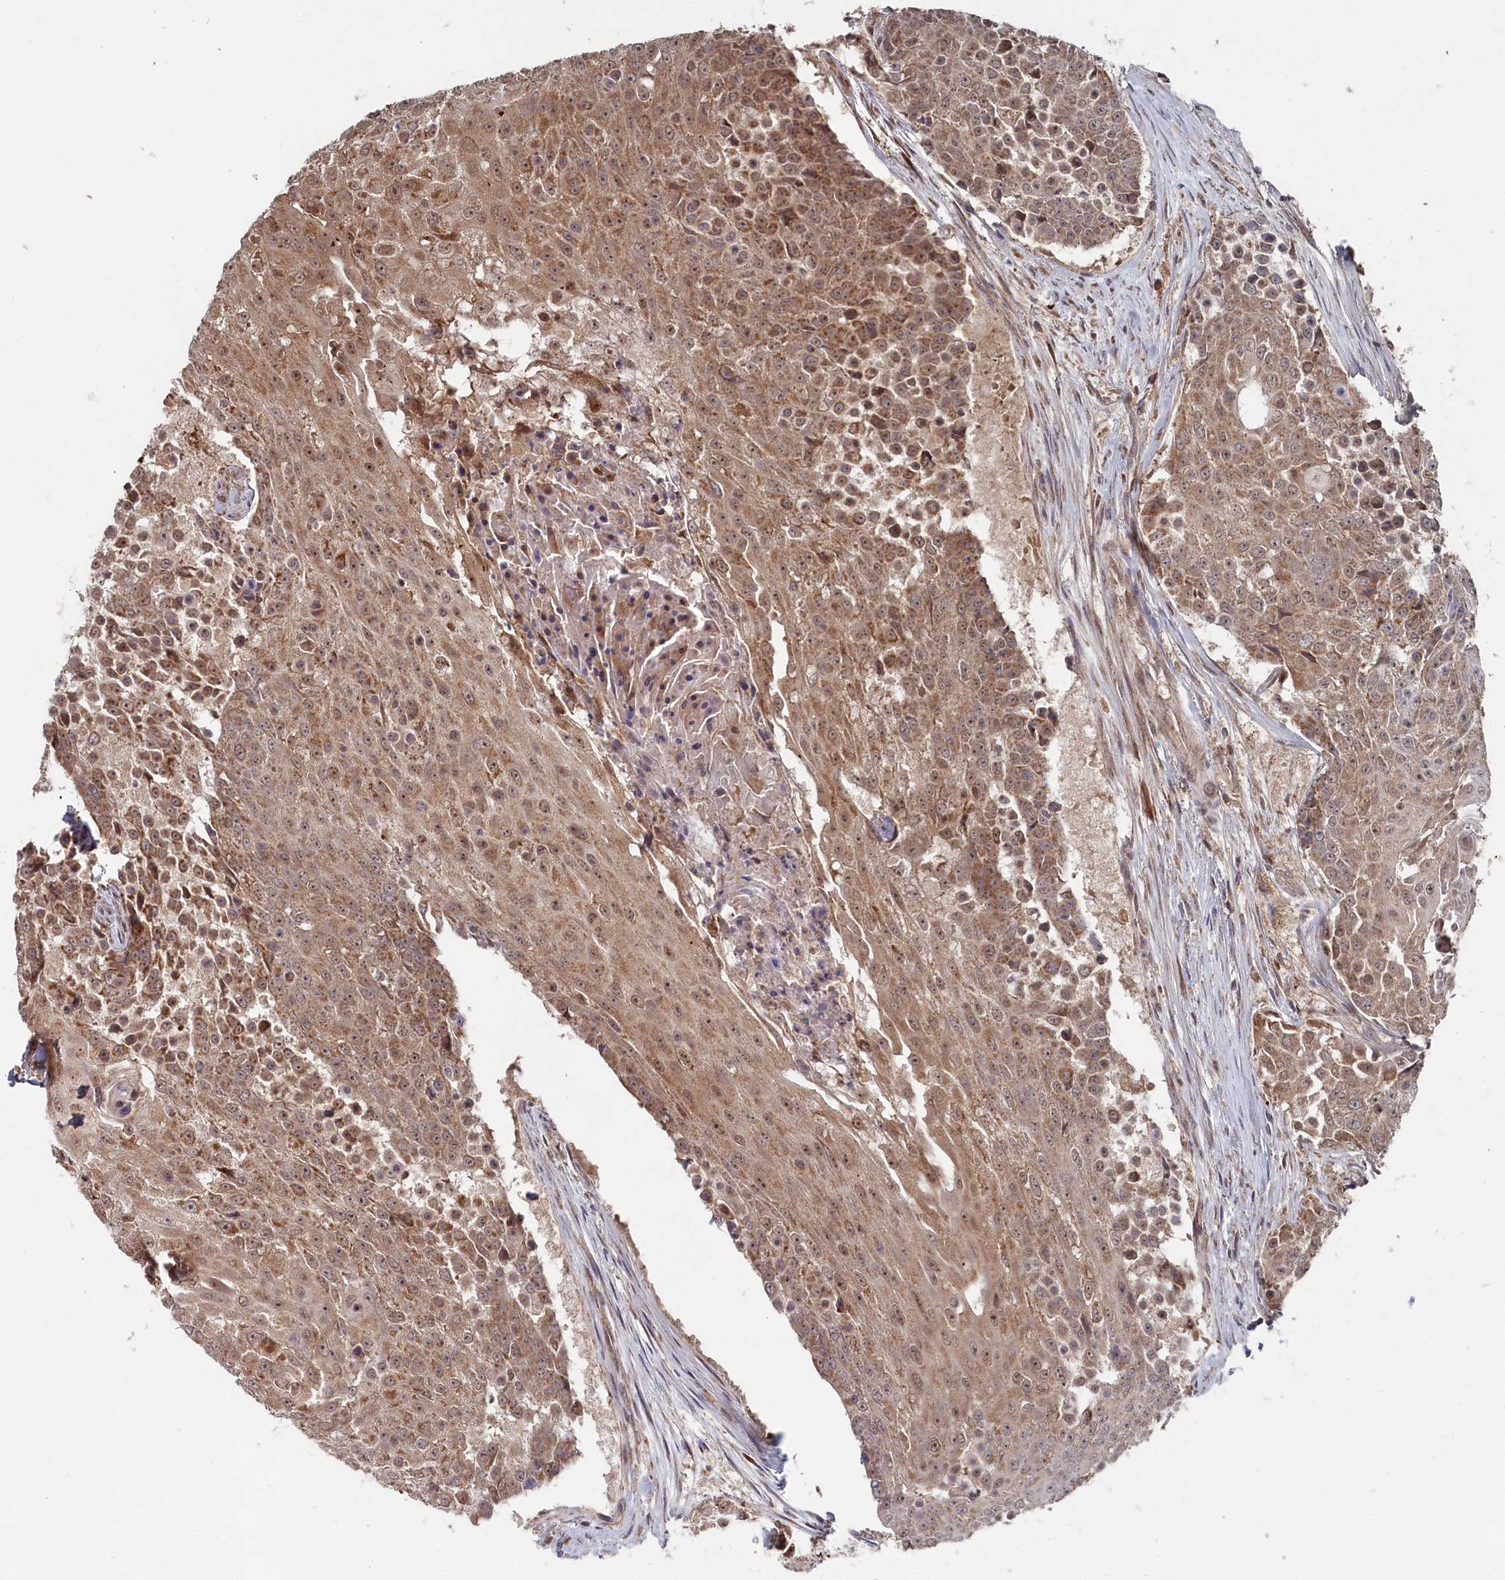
{"staining": {"intensity": "moderate", "quantity": ">75%", "location": "cytoplasmic/membranous,nuclear"}, "tissue": "urothelial cancer", "cell_type": "Tumor cells", "image_type": "cancer", "snomed": [{"axis": "morphology", "description": "Urothelial carcinoma, High grade"}, {"axis": "topography", "description": "Urinary bladder"}], "caption": "Brown immunohistochemical staining in human urothelial cancer demonstrates moderate cytoplasmic/membranous and nuclear expression in about >75% of tumor cells. (IHC, brightfield microscopy, high magnification).", "gene": "WAPL", "patient": {"sex": "female", "age": 63}}